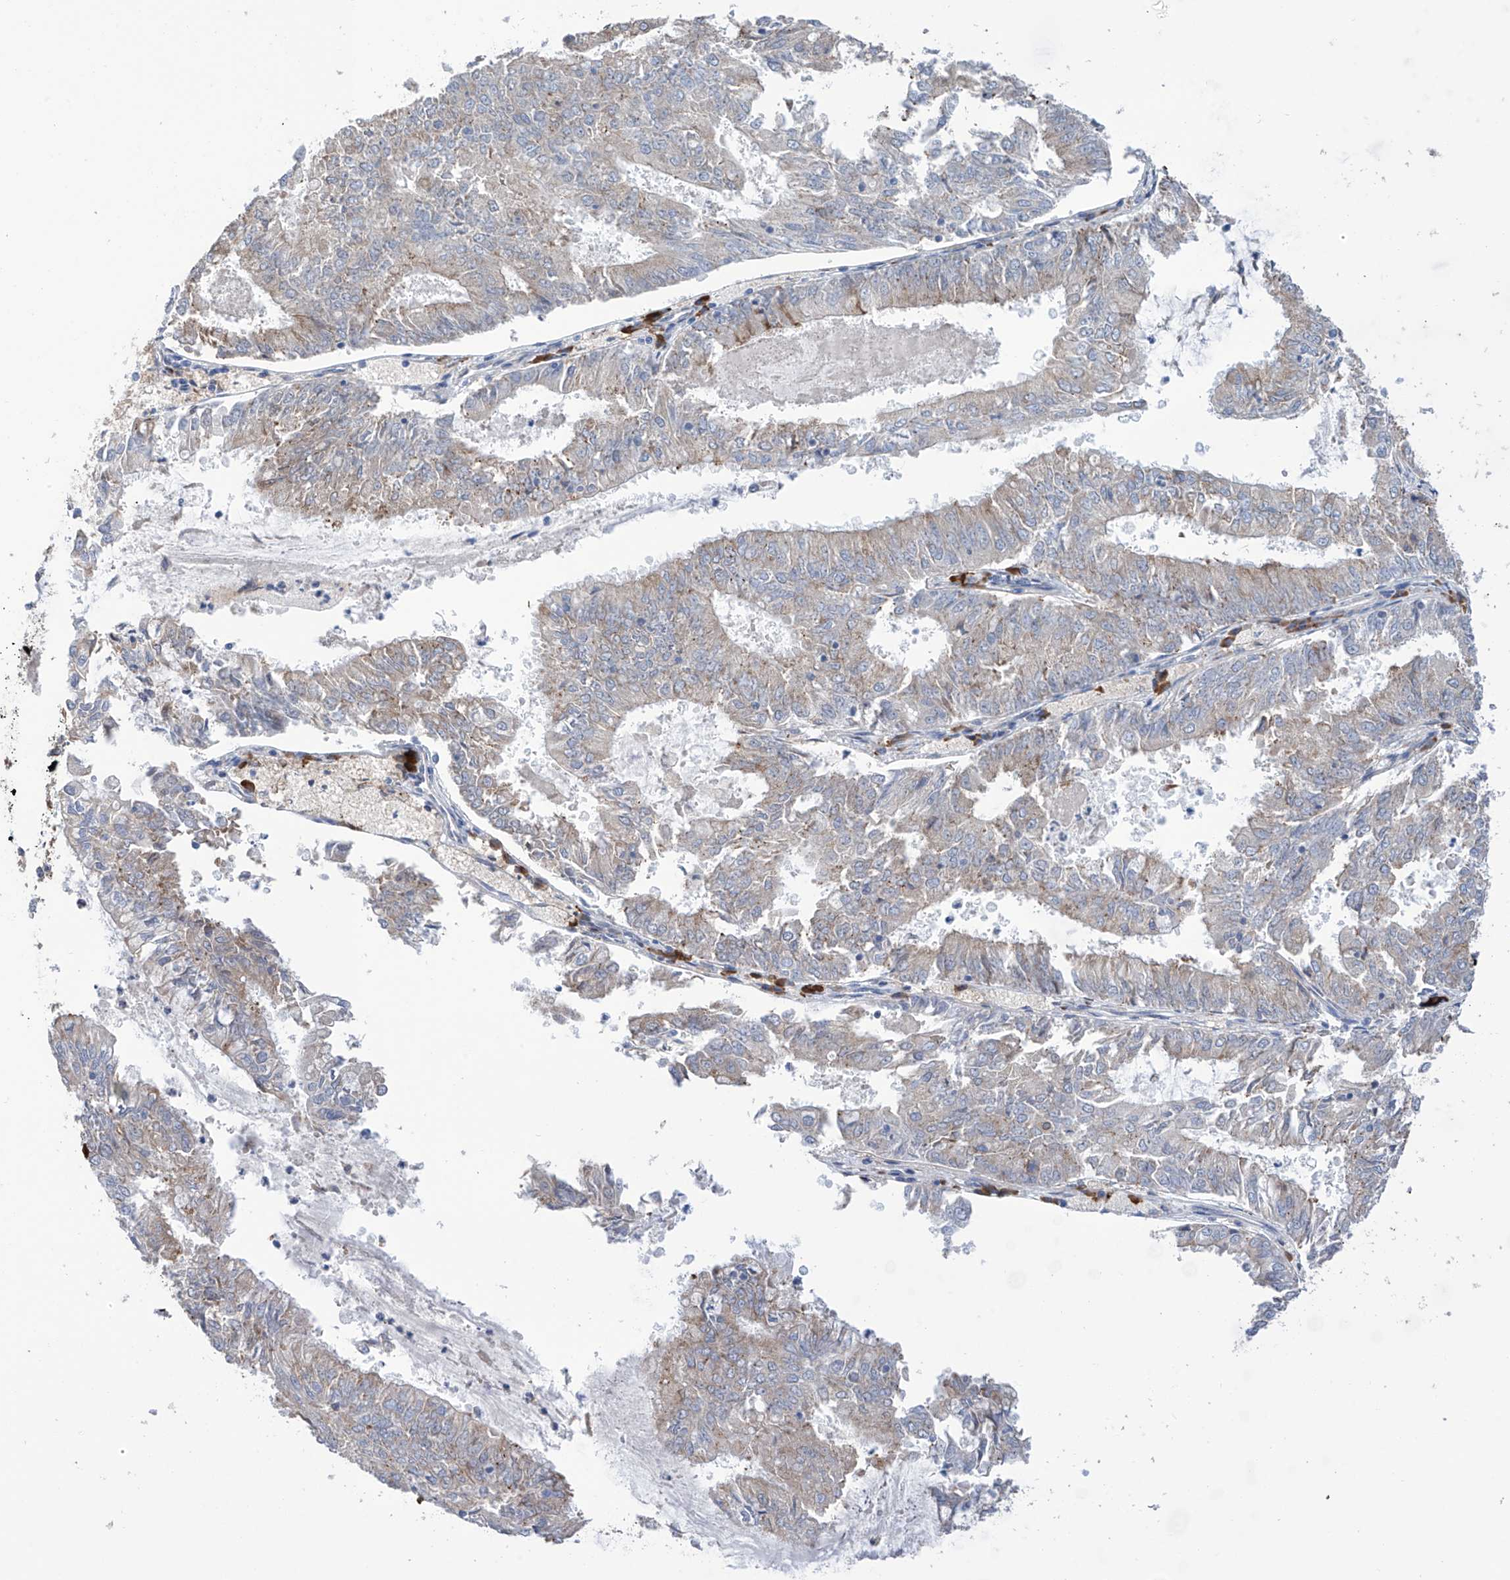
{"staining": {"intensity": "weak", "quantity": "<25%", "location": "cytoplasmic/membranous"}, "tissue": "endometrial cancer", "cell_type": "Tumor cells", "image_type": "cancer", "snomed": [{"axis": "morphology", "description": "Adenocarcinoma, NOS"}, {"axis": "topography", "description": "Endometrium"}], "caption": "Immunohistochemistry of human endometrial cancer (adenocarcinoma) demonstrates no positivity in tumor cells.", "gene": "REC8", "patient": {"sex": "female", "age": 57}}